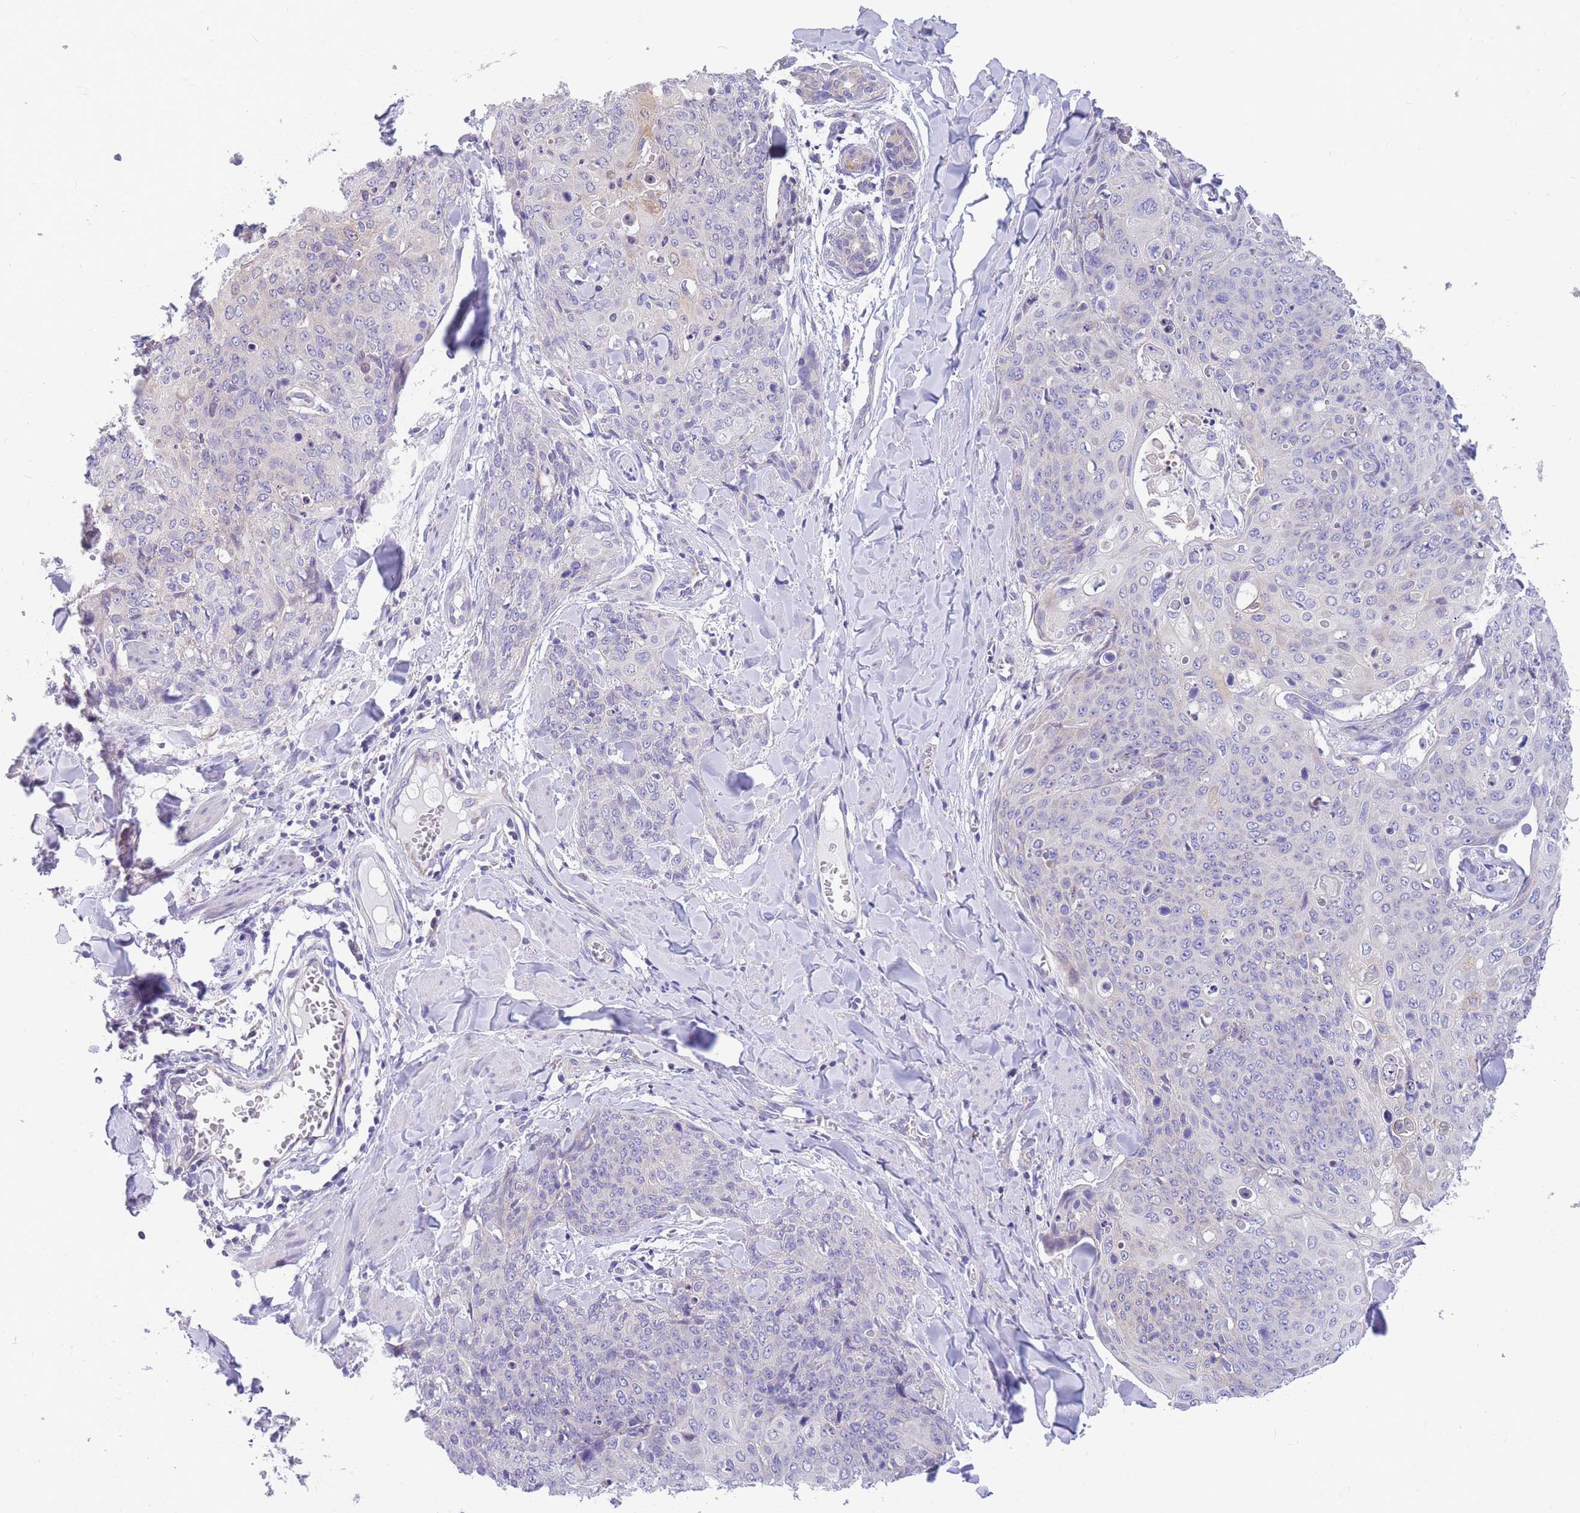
{"staining": {"intensity": "negative", "quantity": "none", "location": "none"}, "tissue": "skin cancer", "cell_type": "Tumor cells", "image_type": "cancer", "snomed": [{"axis": "morphology", "description": "Squamous cell carcinoma, NOS"}, {"axis": "topography", "description": "Skin"}, {"axis": "topography", "description": "Vulva"}], "caption": "Immunohistochemistry of human skin cancer (squamous cell carcinoma) shows no expression in tumor cells.", "gene": "DHRS11", "patient": {"sex": "female", "age": 85}}